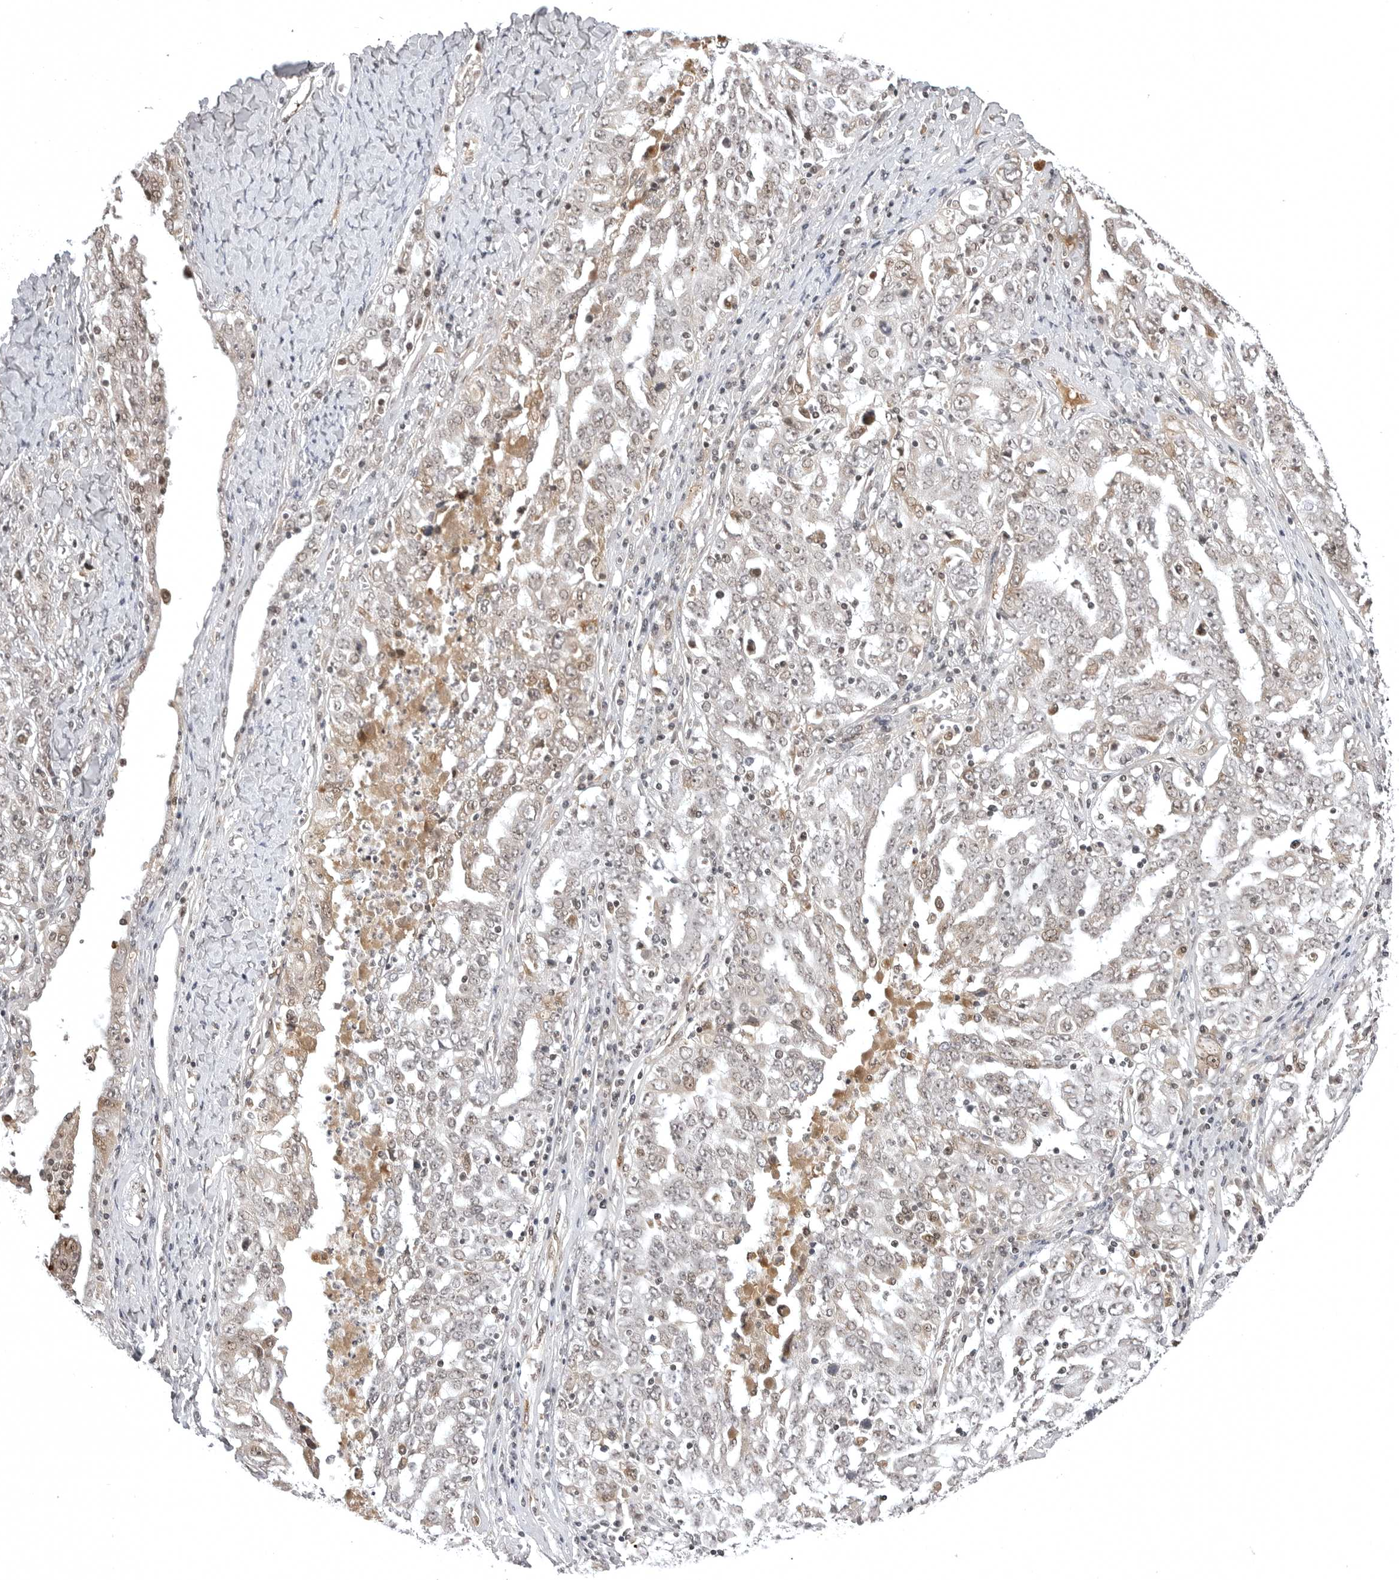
{"staining": {"intensity": "weak", "quantity": "<25%", "location": "cytoplasmic/membranous,nuclear"}, "tissue": "ovarian cancer", "cell_type": "Tumor cells", "image_type": "cancer", "snomed": [{"axis": "morphology", "description": "Carcinoma, endometroid"}, {"axis": "topography", "description": "Ovary"}], "caption": "Immunohistochemistry histopathology image of neoplastic tissue: human ovarian cancer stained with DAB shows no significant protein expression in tumor cells. (DAB IHC, high magnification).", "gene": "PHF3", "patient": {"sex": "female", "age": 62}}